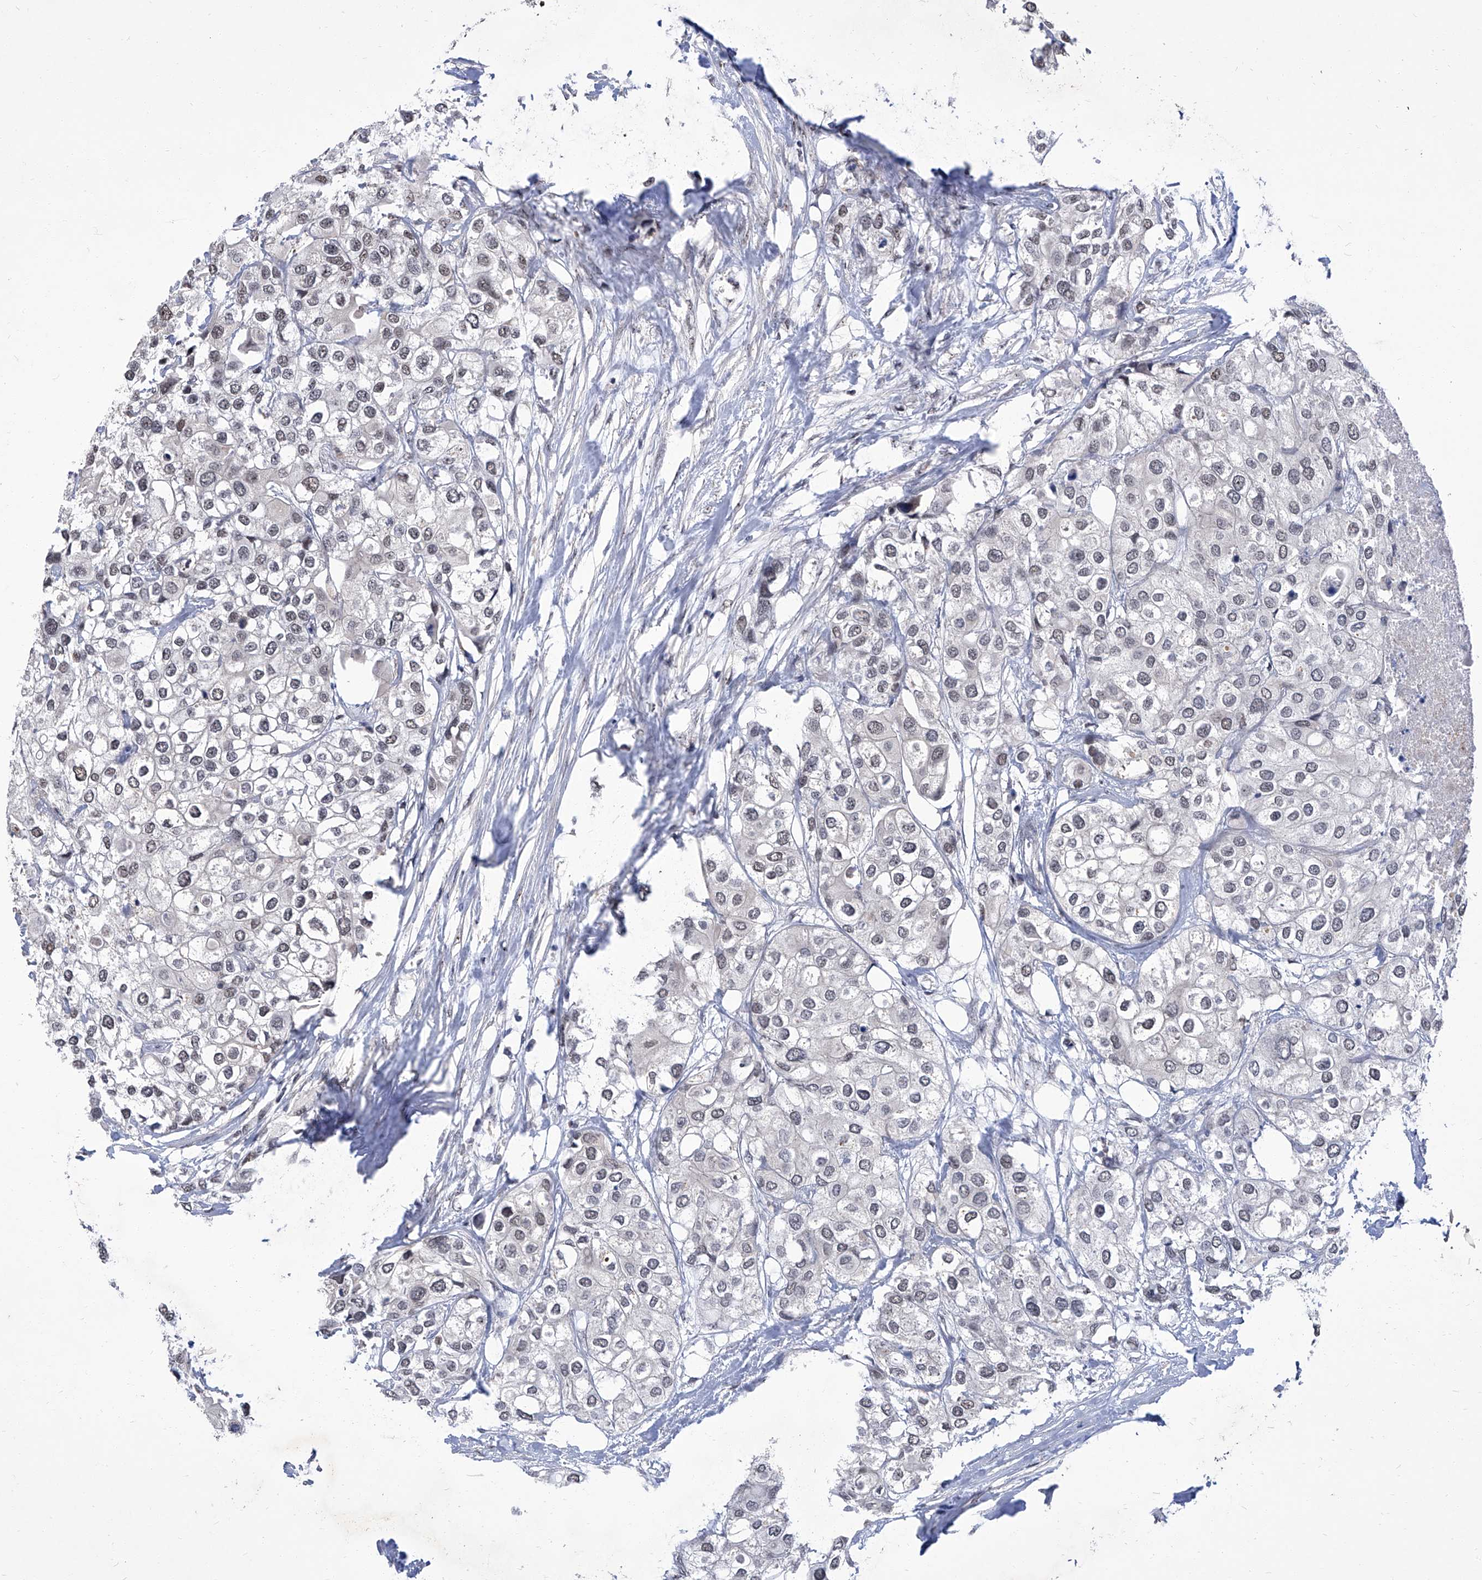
{"staining": {"intensity": "moderate", "quantity": "25%-75%", "location": "nuclear"}, "tissue": "urothelial cancer", "cell_type": "Tumor cells", "image_type": "cancer", "snomed": [{"axis": "morphology", "description": "Urothelial carcinoma, High grade"}, {"axis": "topography", "description": "Urinary bladder"}], "caption": "Immunohistochemistry staining of high-grade urothelial carcinoma, which shows medium levels of moderate nuclear expression in approximately 25%-75% of tumor cells indicating moderate nuclear protein positivity. The staining was performed using DAB (brown) for protein detection and nuclei were counterstained in hematoxylin (blue).", "gene": "CMTR1", "patient": {"sex": "male", "age": 64}}